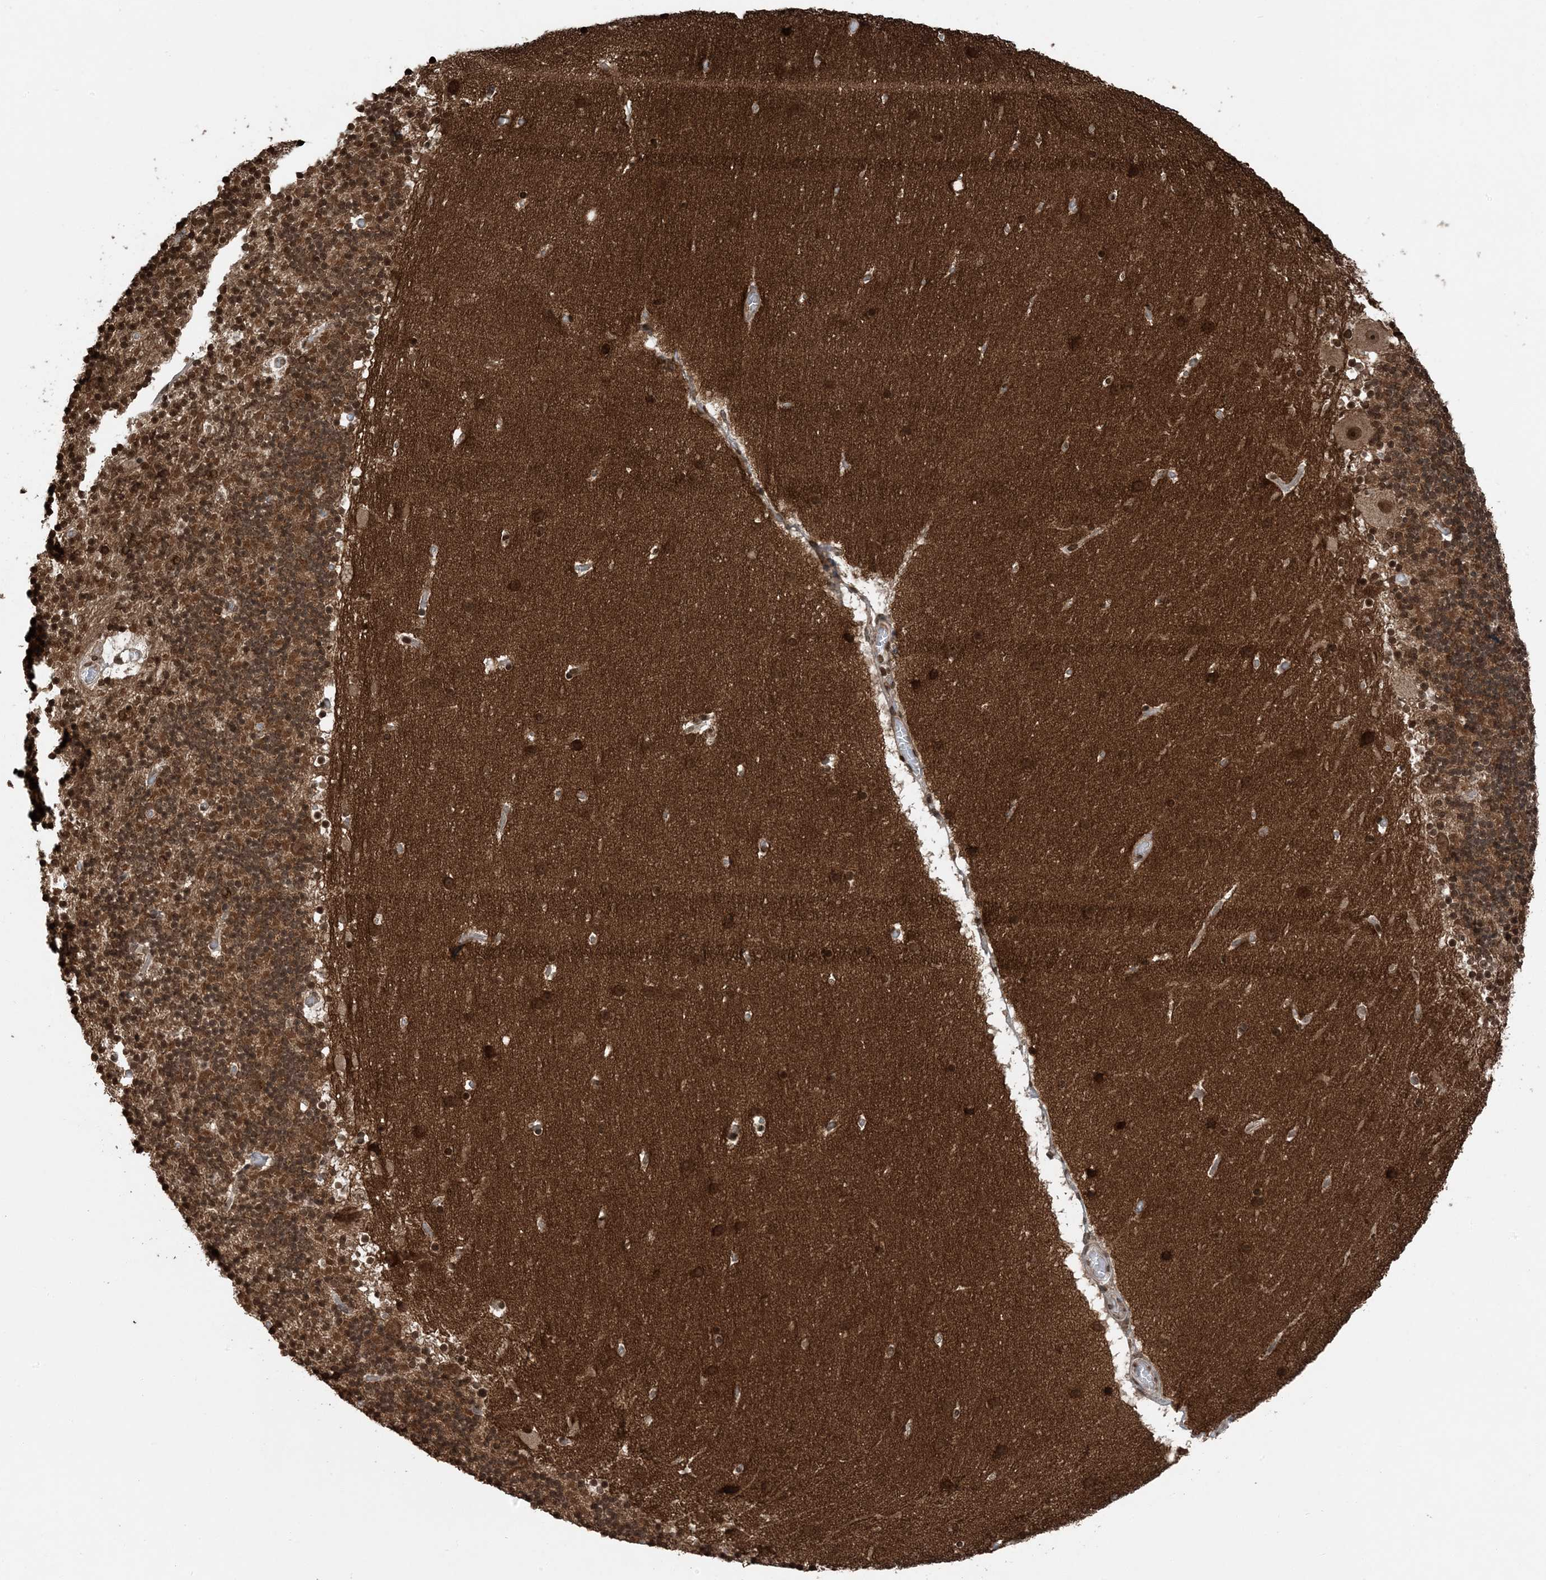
{"staining": {"intensity": "moderate", "quantity": ">75%", "location": "cytoplasmic/membranous,nuclear"}, "tissue": "cerebellum", "cell_type": "Cells in granular layer", "image_type": "normal", "snomed": [{"axis": "morphology", "description": "Normal tissue, NOS"}, {"axis": "topography", "description": "Cerebellum"}], "caption": "Brown immunohistochemical staining in benign cerebellum displays moderate cytoplasmic/membranous,nuclear staining in approximately >75% of cells in granular layer.", "gene": "ZFAND2B", "patient": {"sex": "male", "age": 57}}